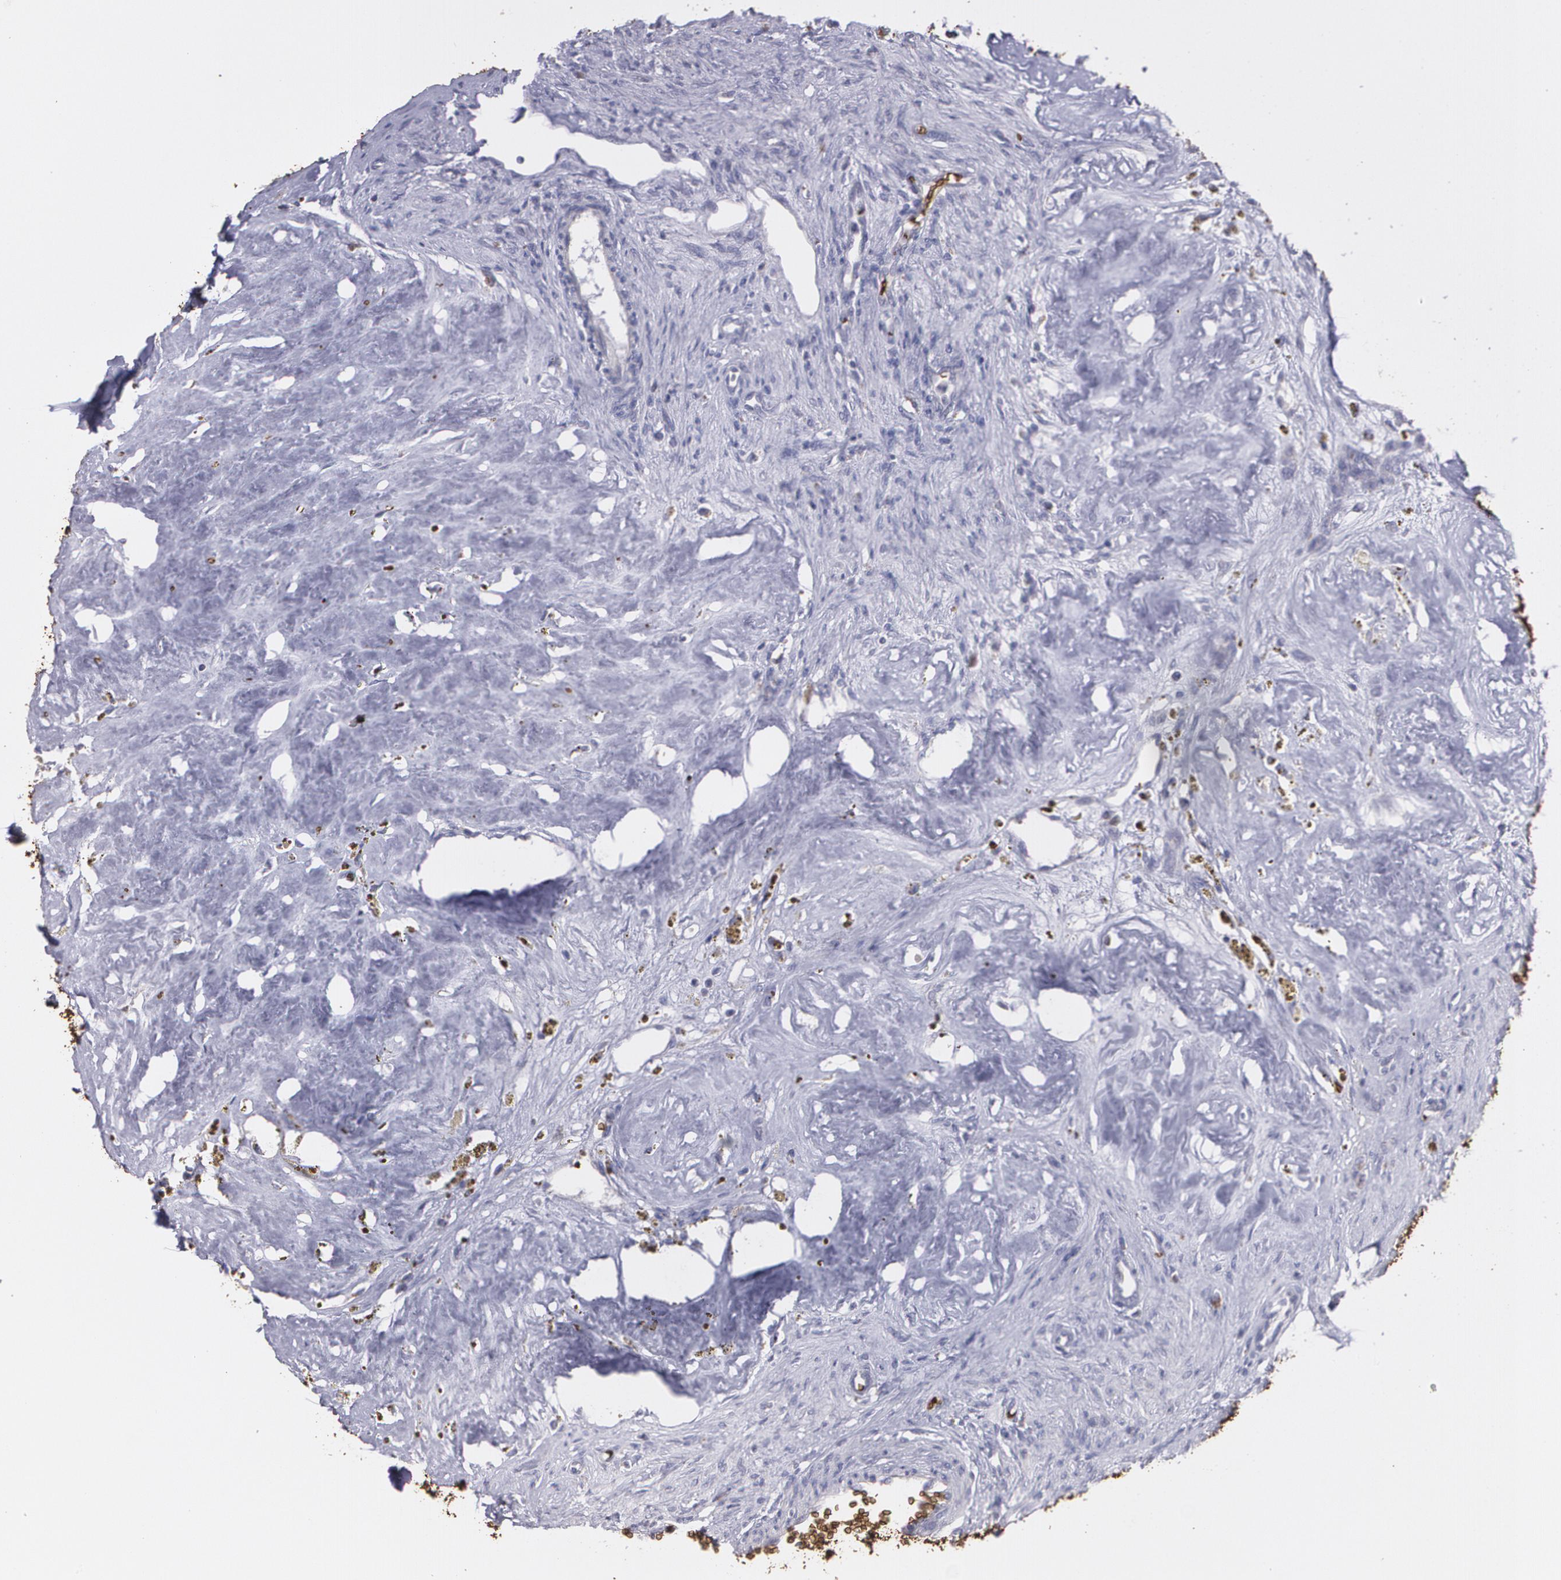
{"staining": {"intensity": "negative", "quantity": "none", "location": "none"}, "tissue": "ovary", "cell_type": "Follicle cells", "image_type": "normal", "snomed": [{"axis": "morphology", "description": "Normal tissue, NOS"}, {"axis": "topography", "description": "Ovary"}], "caption": "There is no significant staining in follicle cells of ovary. (DAB (3,3'-diaminobenzidine) immunohistochemistry with hematoxylin counter stain).", "gene": "SLC2A1", "patient": {"sex": "female", "age": 33}}